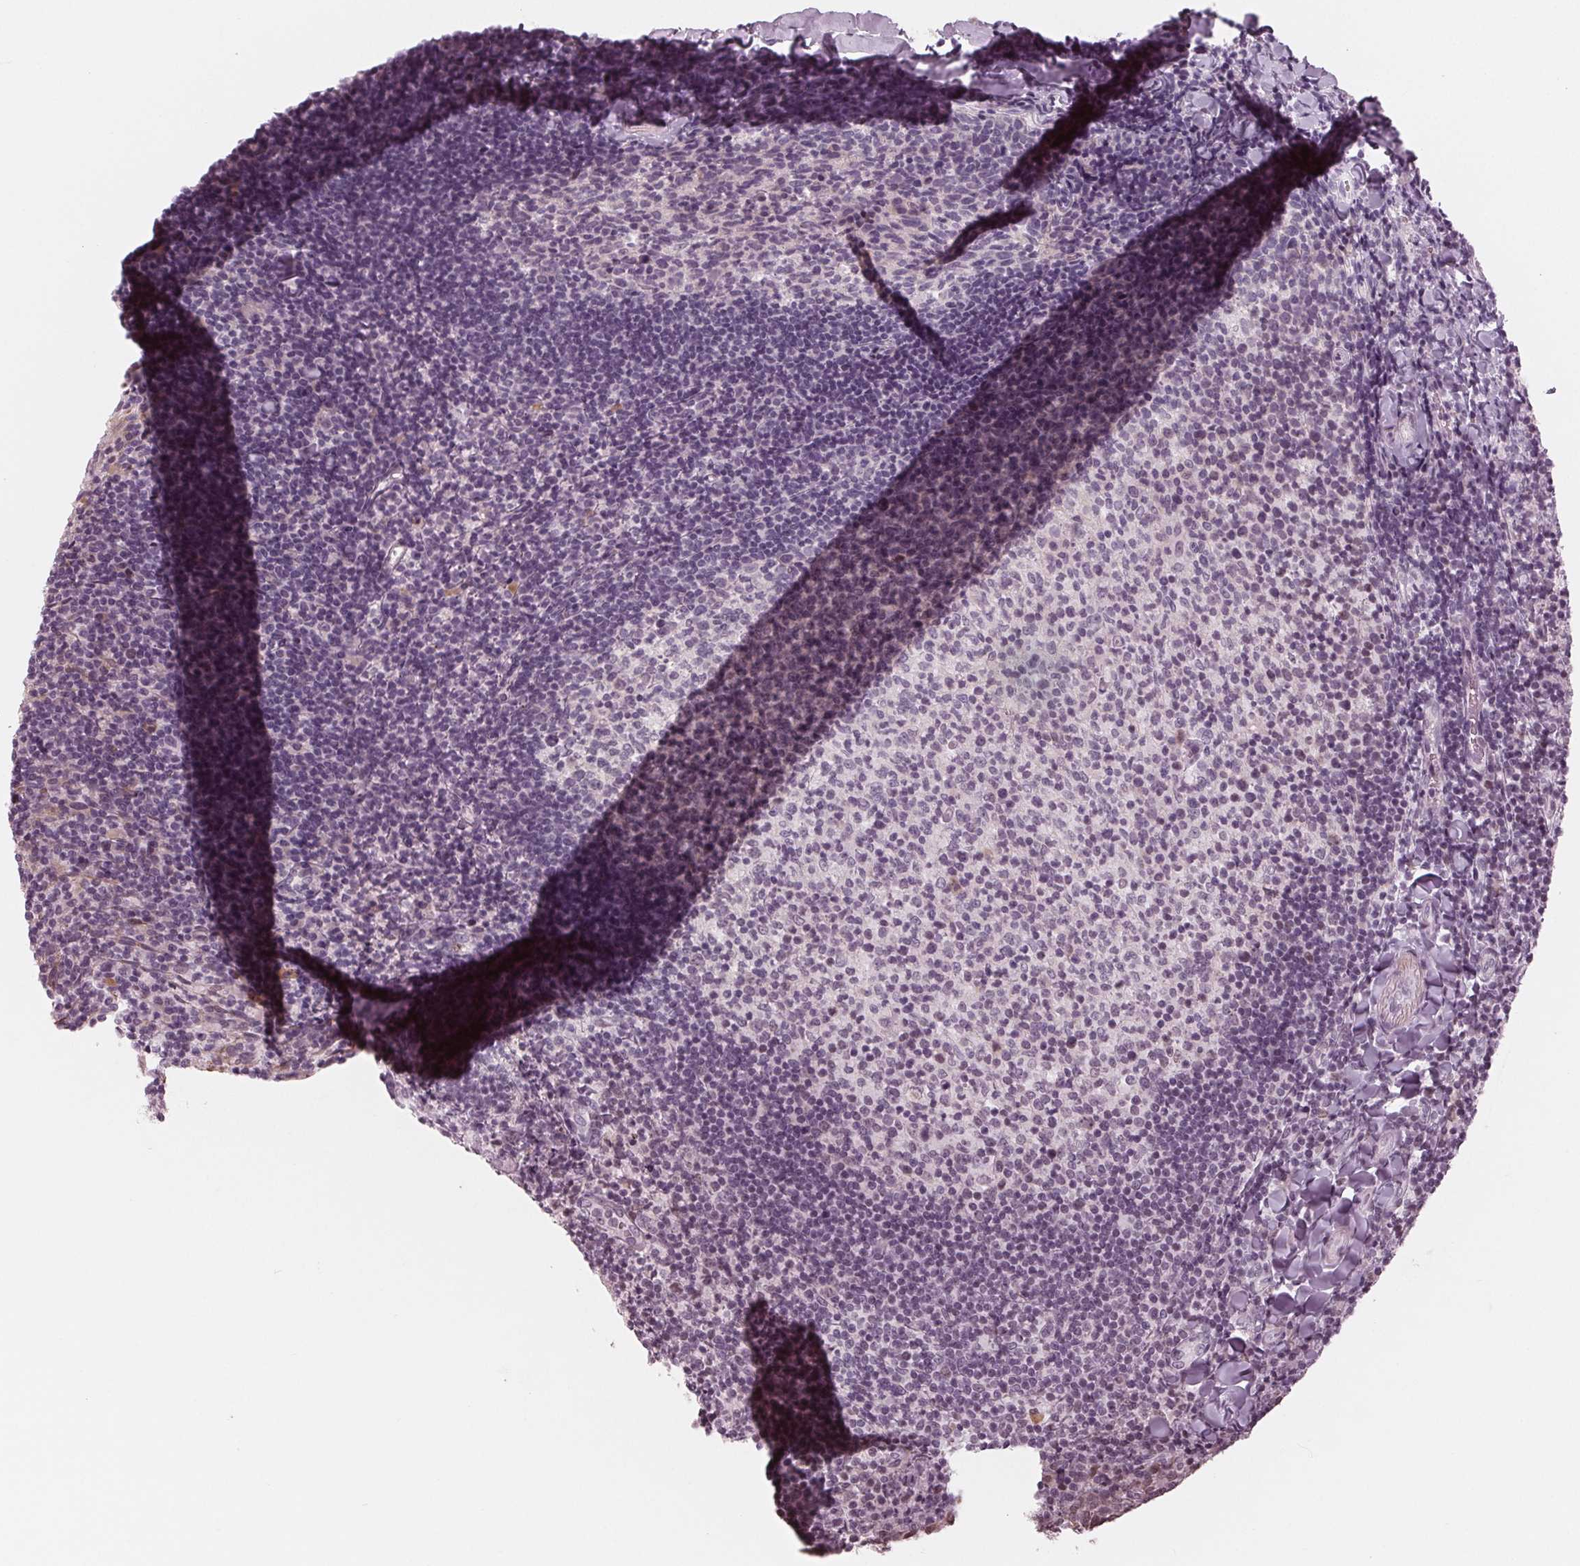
{"staining": {"intensity": "weak", "quantity": "25%-75%", "location": "nuclear"}, "tissue": "tonsil", "cell_type": "Germinal center cells", "image_type": "normal", "snomed": [{"axis": "morphology", "description": "Normal tissue, NOS"}, {"axis": "topography", "description": "Tonsil"}], "caption": "This photomicrograph demonstrates benign tonsil stained with IHC to label a protein in brown. The nuclear of germinal center cells show weak positivity for the protein. Nuclei are counter-stained blue.", "gene": "DNMT3L", "patient": {"sex": "female", "age": 10}}